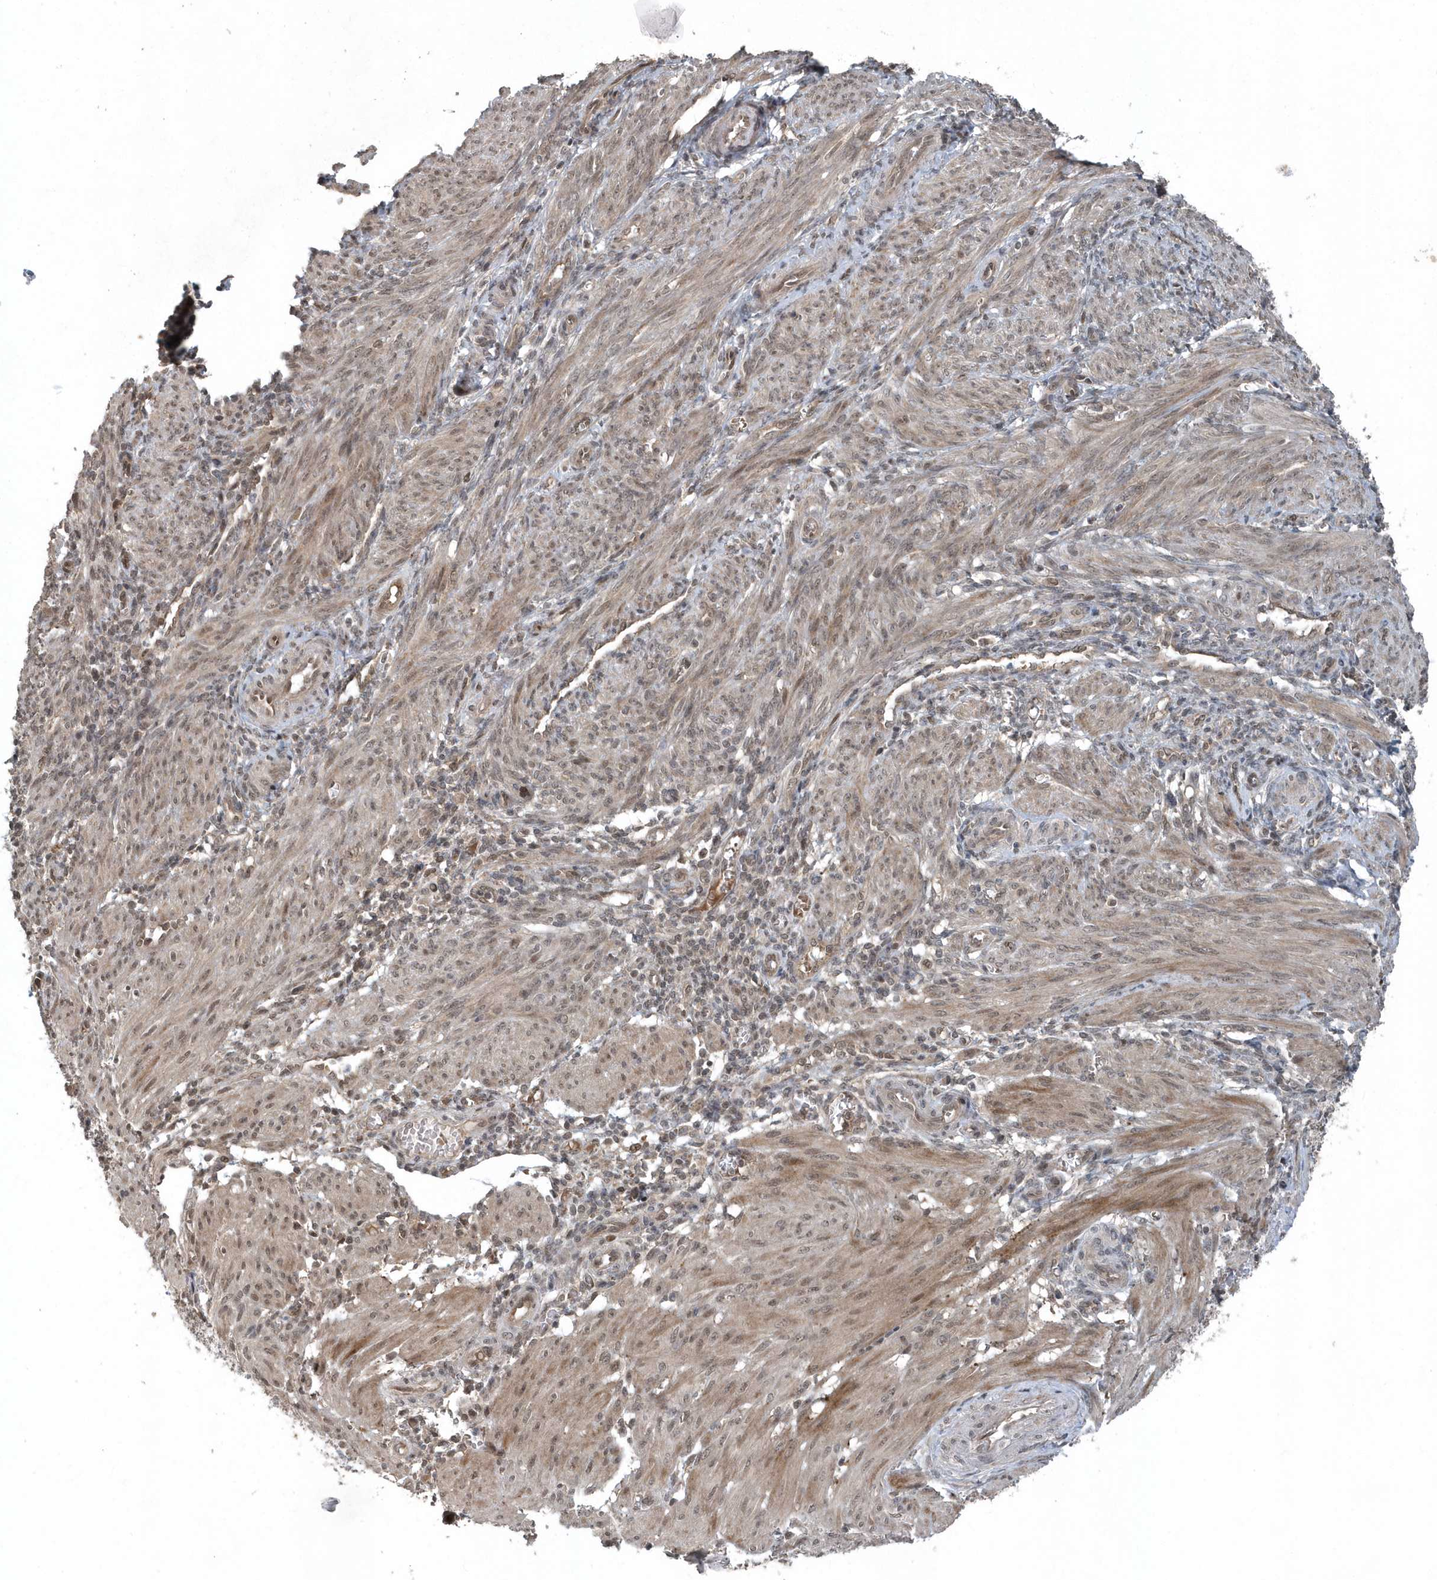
{"staining": {"intensity": "moderate", "quantity": ">75%", "location": "cytoplasmic/membranous,nuclear"}, "tissue": "smooth muscle", "cell_type": "Smooth muscle cells", "image_type": "normal", "snomed": [{"axis": "morphology", "description": "Normal tissue, NOS"}, {"axis": "topography", "description": "Smooth muscle"}], "caption": "Smooth muscle stained with DAB immunohistochemistry (IHC) reveals medium levels of moderate cytoplasmic/membranous,nuclear positivity in about >75% of smooth muscle cells.", "gene": "QTRT2", "patient": {"sex": "female", "age": 39}}